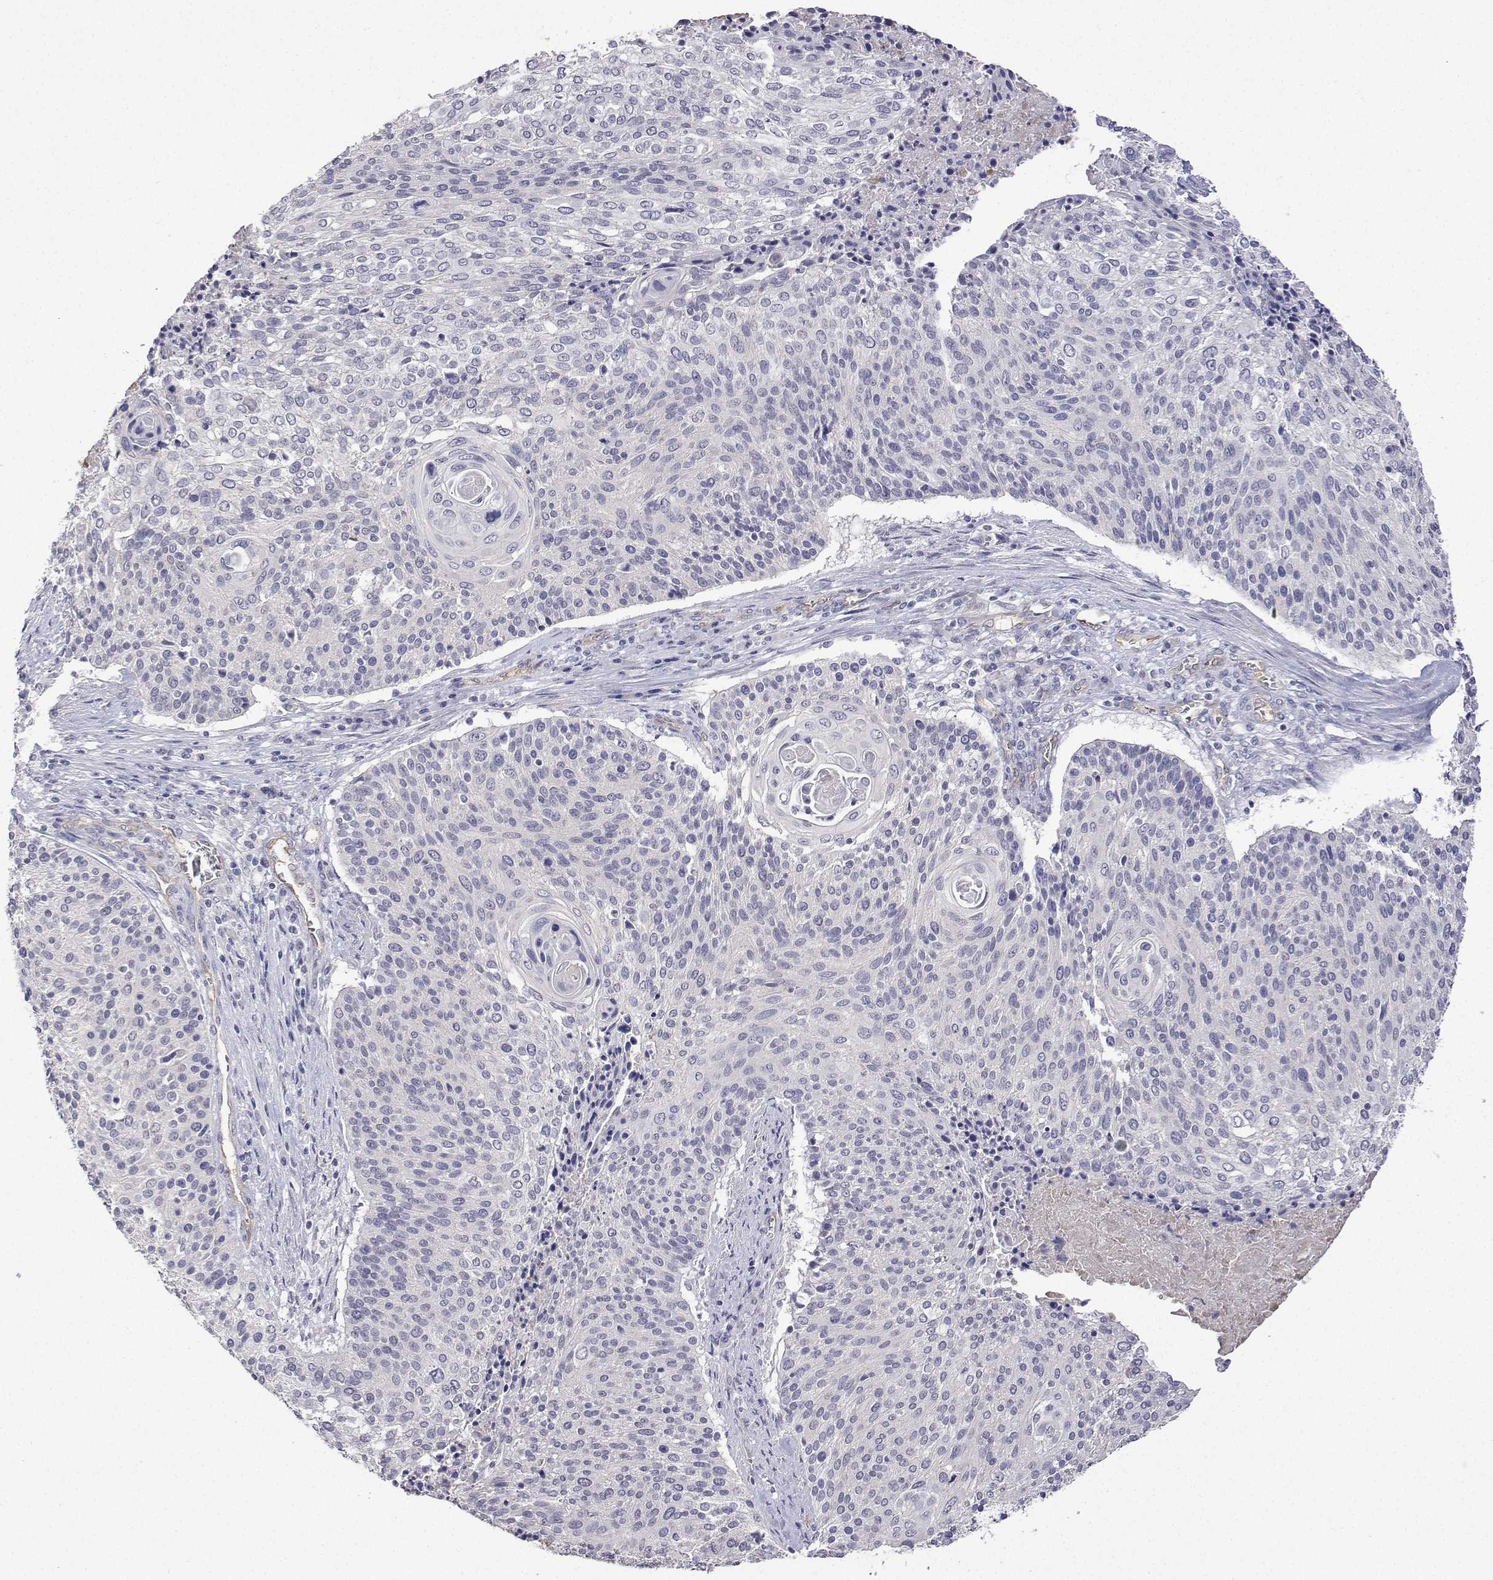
{"staining": {"intensity": "negative", "quantity": "none", "location": "none"}, "tissue": "cervical cancer", "cell_type": "Tumor cells", "image_type": "cancer", "snomed": [{"axis": "morphology", "description": "Squamous cell carcinoma, NOS"}, {"axis": "topography", "description": "Cervix"}], "caption": "IHC image of human cervical squamous cell carcinoma stained for a protein (brown), which demonstrates no staining in tumor cells. Nuclei are stained in blue.", "gene": "PLCB1", "patient": {"sex": "female", "age": 31}}